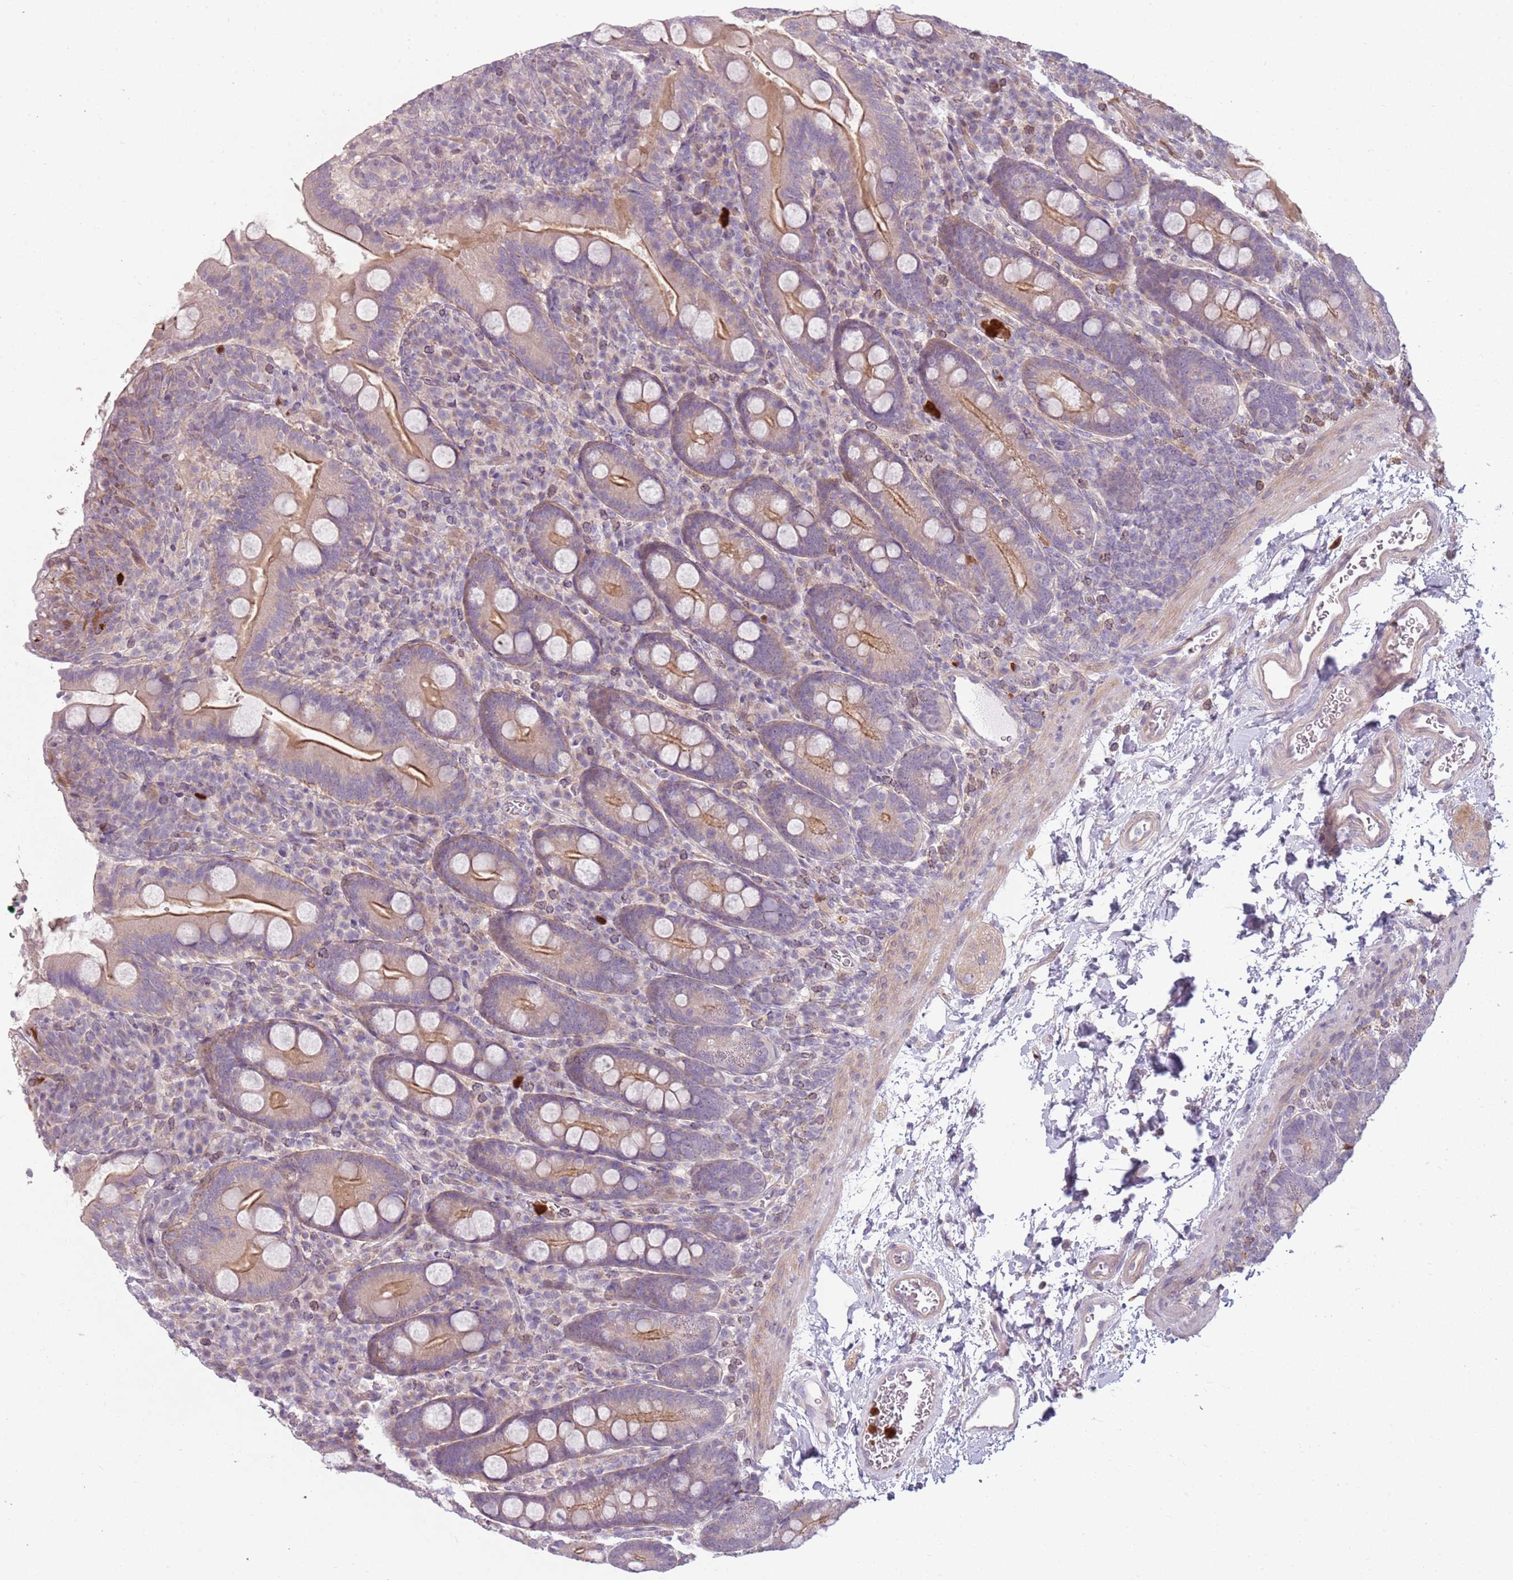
{"staining": {"intensity": "moderate", "quantity": "25%-75%", "location": "cytoplasmic/membranous"}, "tissue": "duodenum", "cell_type": "Glandular cells", "image_type": "normal", "snomed": [{"axis": "morphology", "description": "Normal tissue, NOS"}, {"axis": "topography", "description": "Duodenum"}], "caption": "Normal duodenum displays moderate cytoplasmic/membranous staining in about 25%-75% of glandular cells, visualized by immunohistochemistry. The staining was performed using DAB, with brown indicating positive protein expression. Nuclei are stained blue with hematoxylin.", "gene": "SPAG4", "patient": {"sex": "male", "age": 35}}